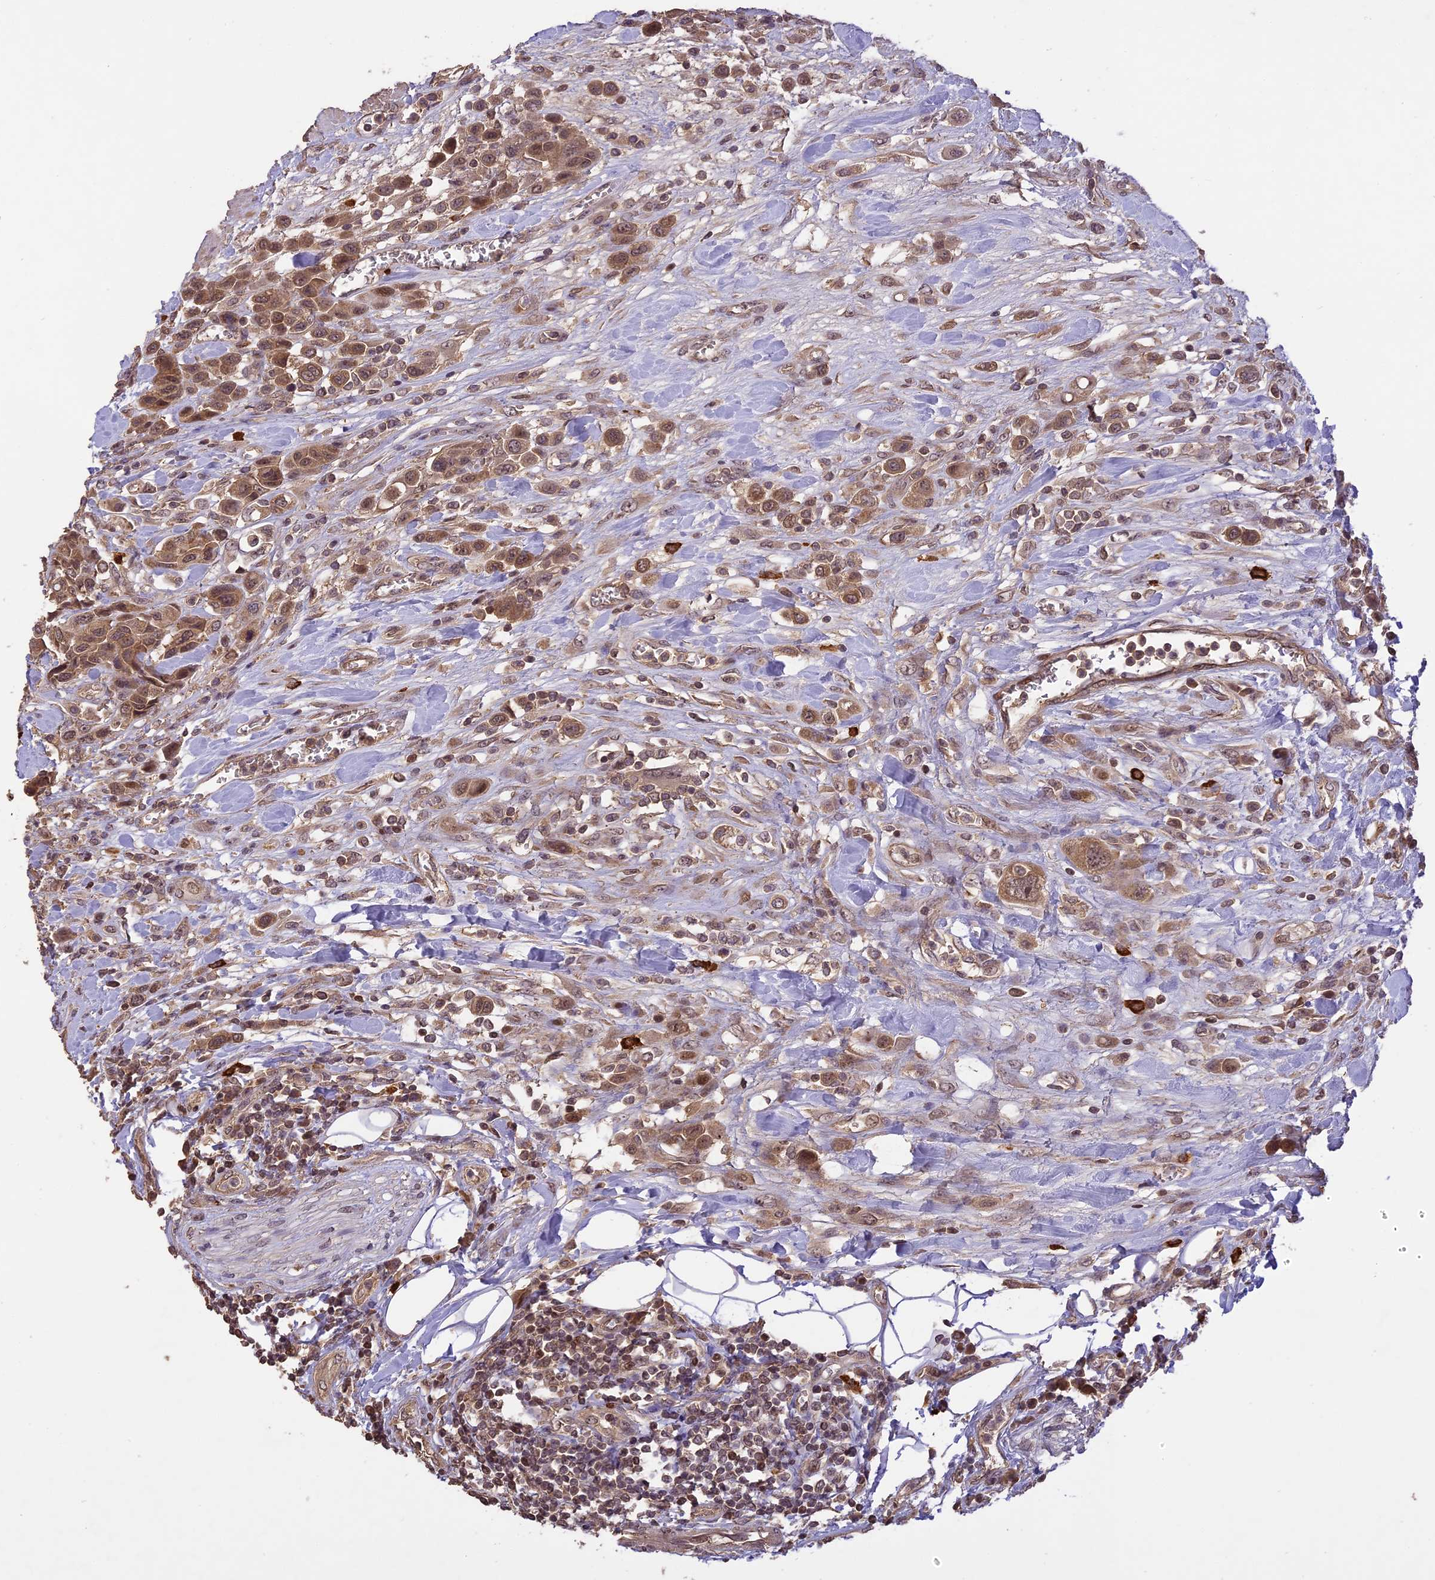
{"staining": {"intensity": "moderate", "quantity": ">75%", "location": "cytoplasmic/membranous,nuclear"}, "tissue": "urothelial cancer", "cell_type": "Tumor cells", "image_type": "cancer", "snomed": [{"axis": "morphology", "description": "Urothelial carcinoma, High grade"}, {"axis": "topography", "description": "Urinary bladder"}], "caption": "Urothelial cancer tissue displays moderate cytoplasmic/membranous and nuclear positivity in approximately >75% of tumor cells, visualized by immunohistochemistry. (Brightfield microscopy of DAB IHC at high magnification).", "gene": "TIGD7", "patient": {"sex": "male", "age": 50}}